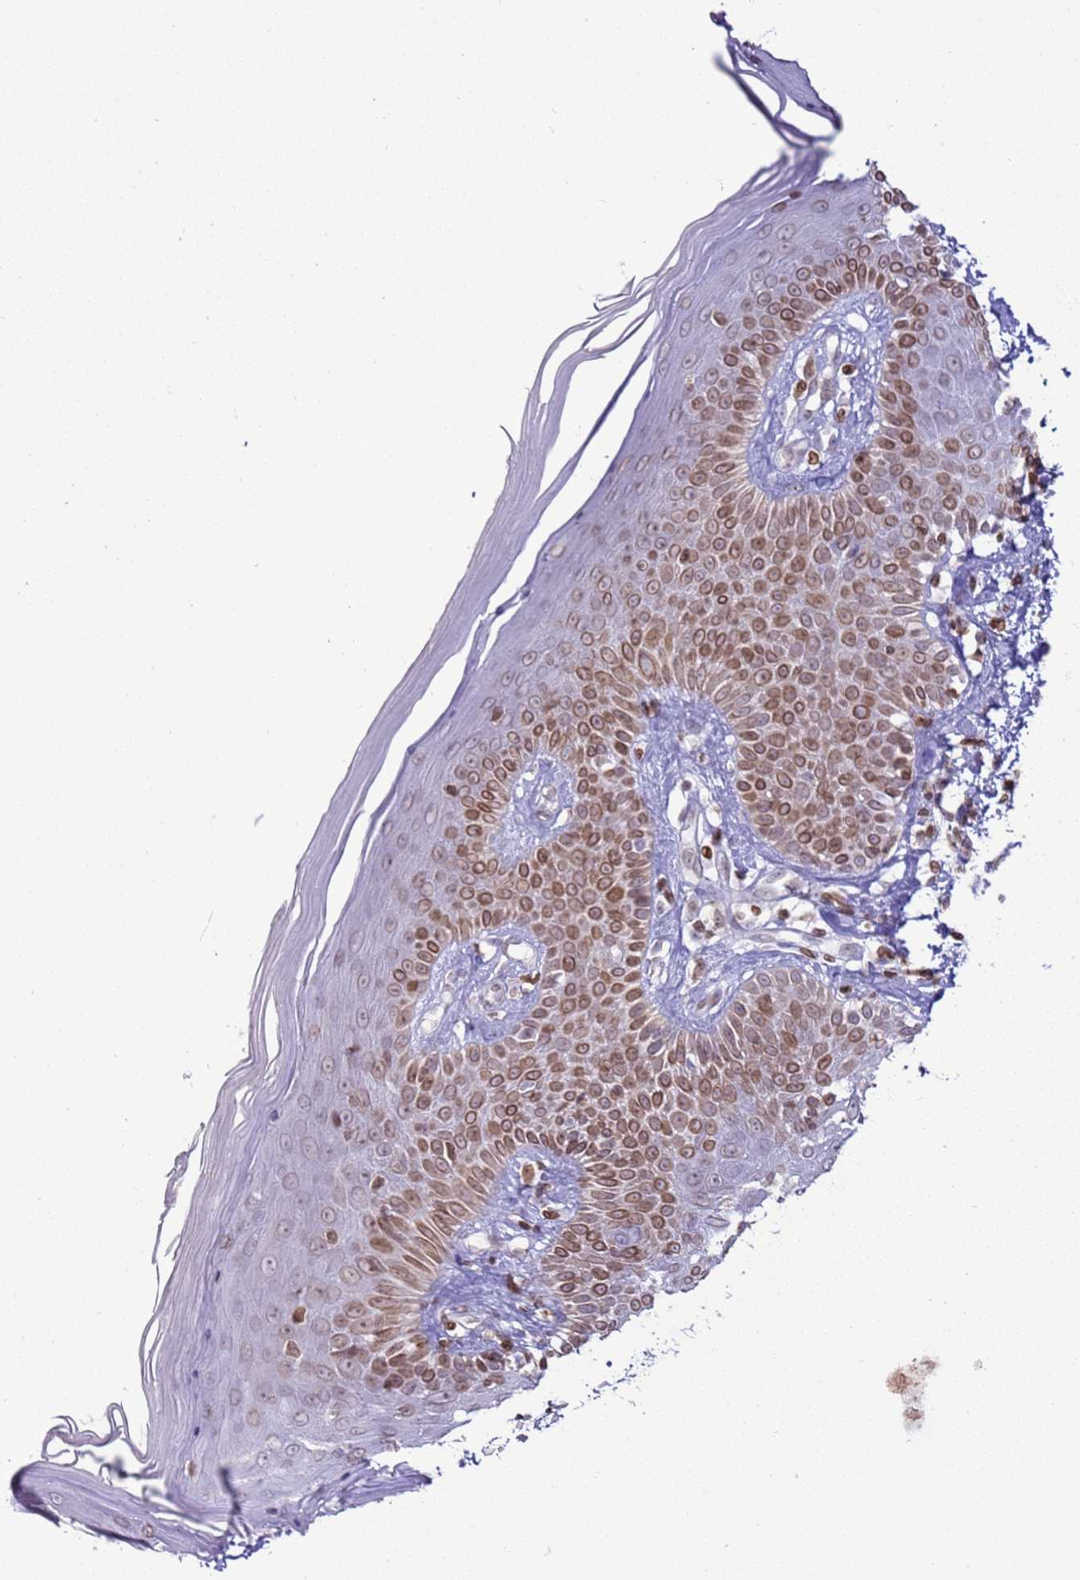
{"staining": {"intensity": "moderate", "quantity": "<25%", "location": "cytoplasmic/membranous"}, "tissue": "skin", "cell_type": "Fibroblasts", "image_type": "normal", "snomed": [{"axis": "morphology", "description": "Normal tissue, NOS"}, {"axis": "topography", "description": "Skin"}], "caption": "Protein staining of normal skin exhibits moderate cytoplasmic/membranous positivity in about <25% of fibroblasts. (DAB (3,3'-diaminobenzidine) = brown stain, brightfield microscopy at high magnification).", "gene": "DHX37", "patient": {"sex": "female", "age": 58}}